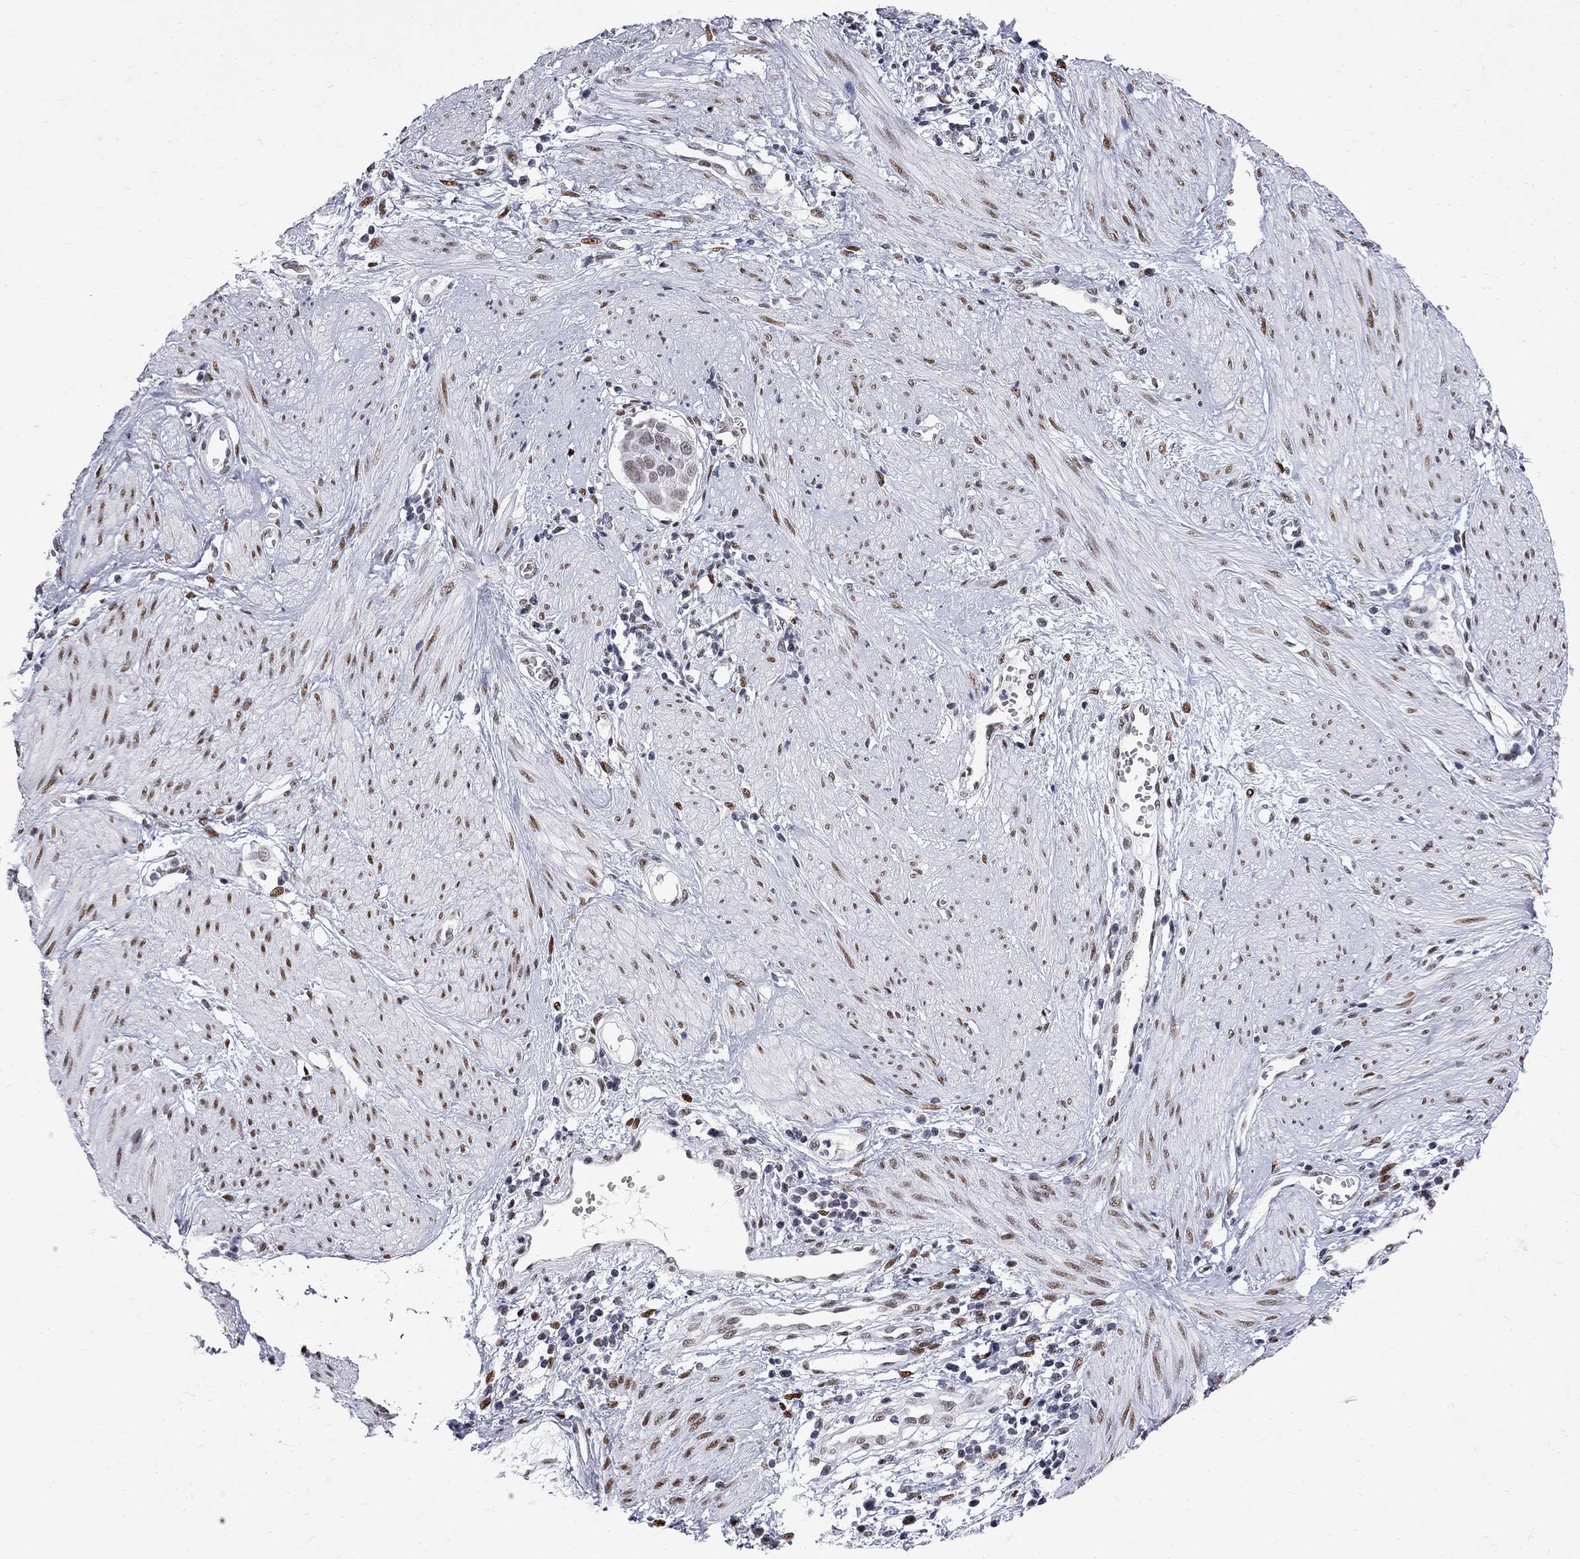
{"staining": {"intensity": "weak", "quantity": ">75%", "location": "nuclear"}, "tissue": "cervical cancer", "cell_type": "Tumor cells", "image_type": "cancer", "snomed": [{"axis": "morphology", "description": "Squamous cell carcinoma, NOS"}, {"axis": "topography", "description": "Cervix"}], "caption": "Protein analysis of cervical squamous cell carcinoma tissue reveals weak nuclear expression in about >75% of tumor cells. The protein of interest is stained brown, and the nuclei are stained in blue (DAB (3,3'-diaminobenzidine) IHC with brightfield microscopy, high magnification).", "gene": "ZBTB47", "patient": {"sex": "female", "age": 39}}